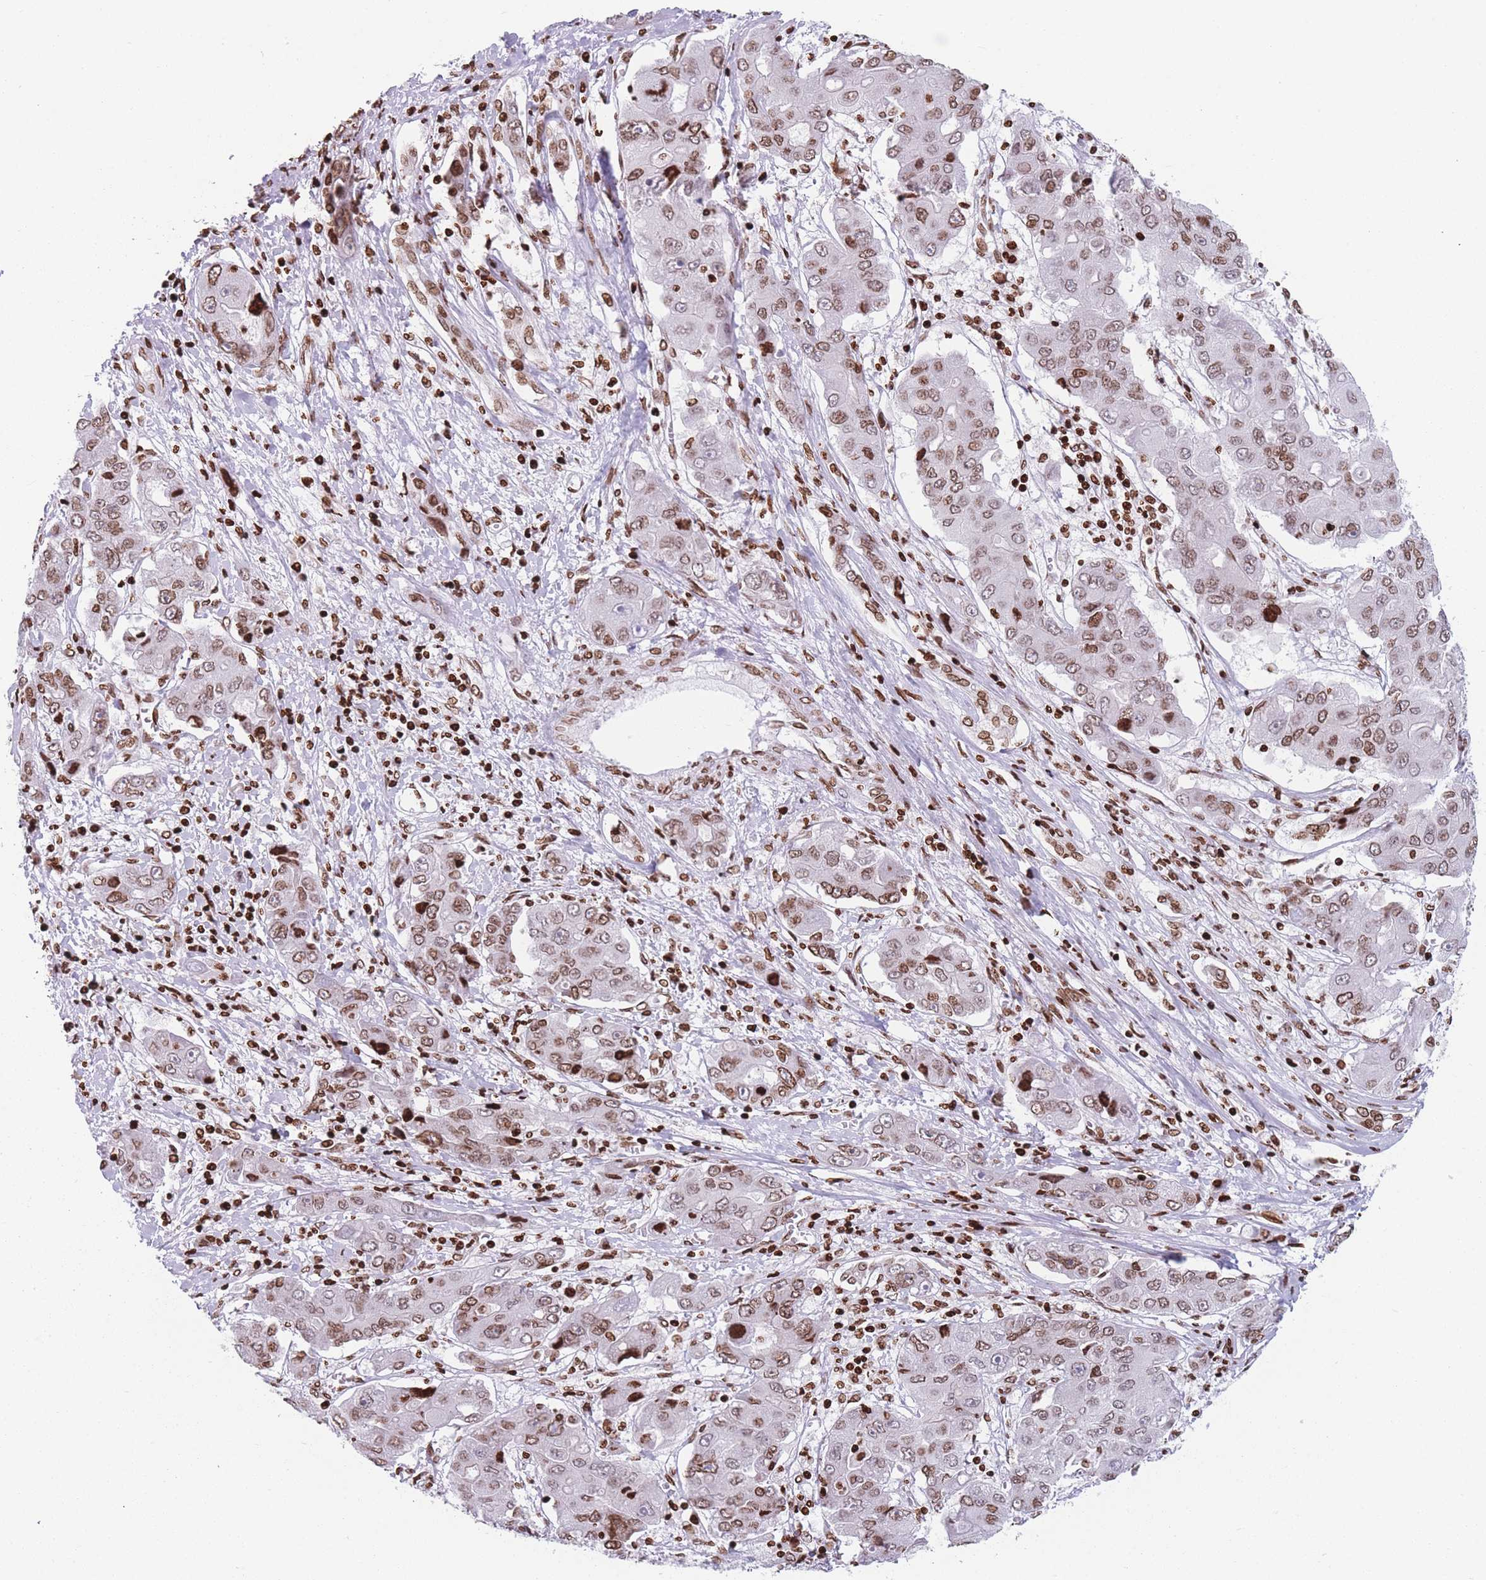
{"staining": {"intensity": "moderate", "quantity": ">75%", "location": "nuclear"}, "tissue": "liver cancer", "cell_type": "Tumor cells", "image_type": "cancer", "snomed": [{"axis": "morphology", "description": "Cholangiocarcinoma"}, {"axis": "topography", "description": "Liver"}], "caption": "Human cholangiocarcinoma (liver) stained with a protein marker demonstrates moderate staining in tumor cells.", "gene": "AK9", "patient": {"sex": "male", "age": 67}}